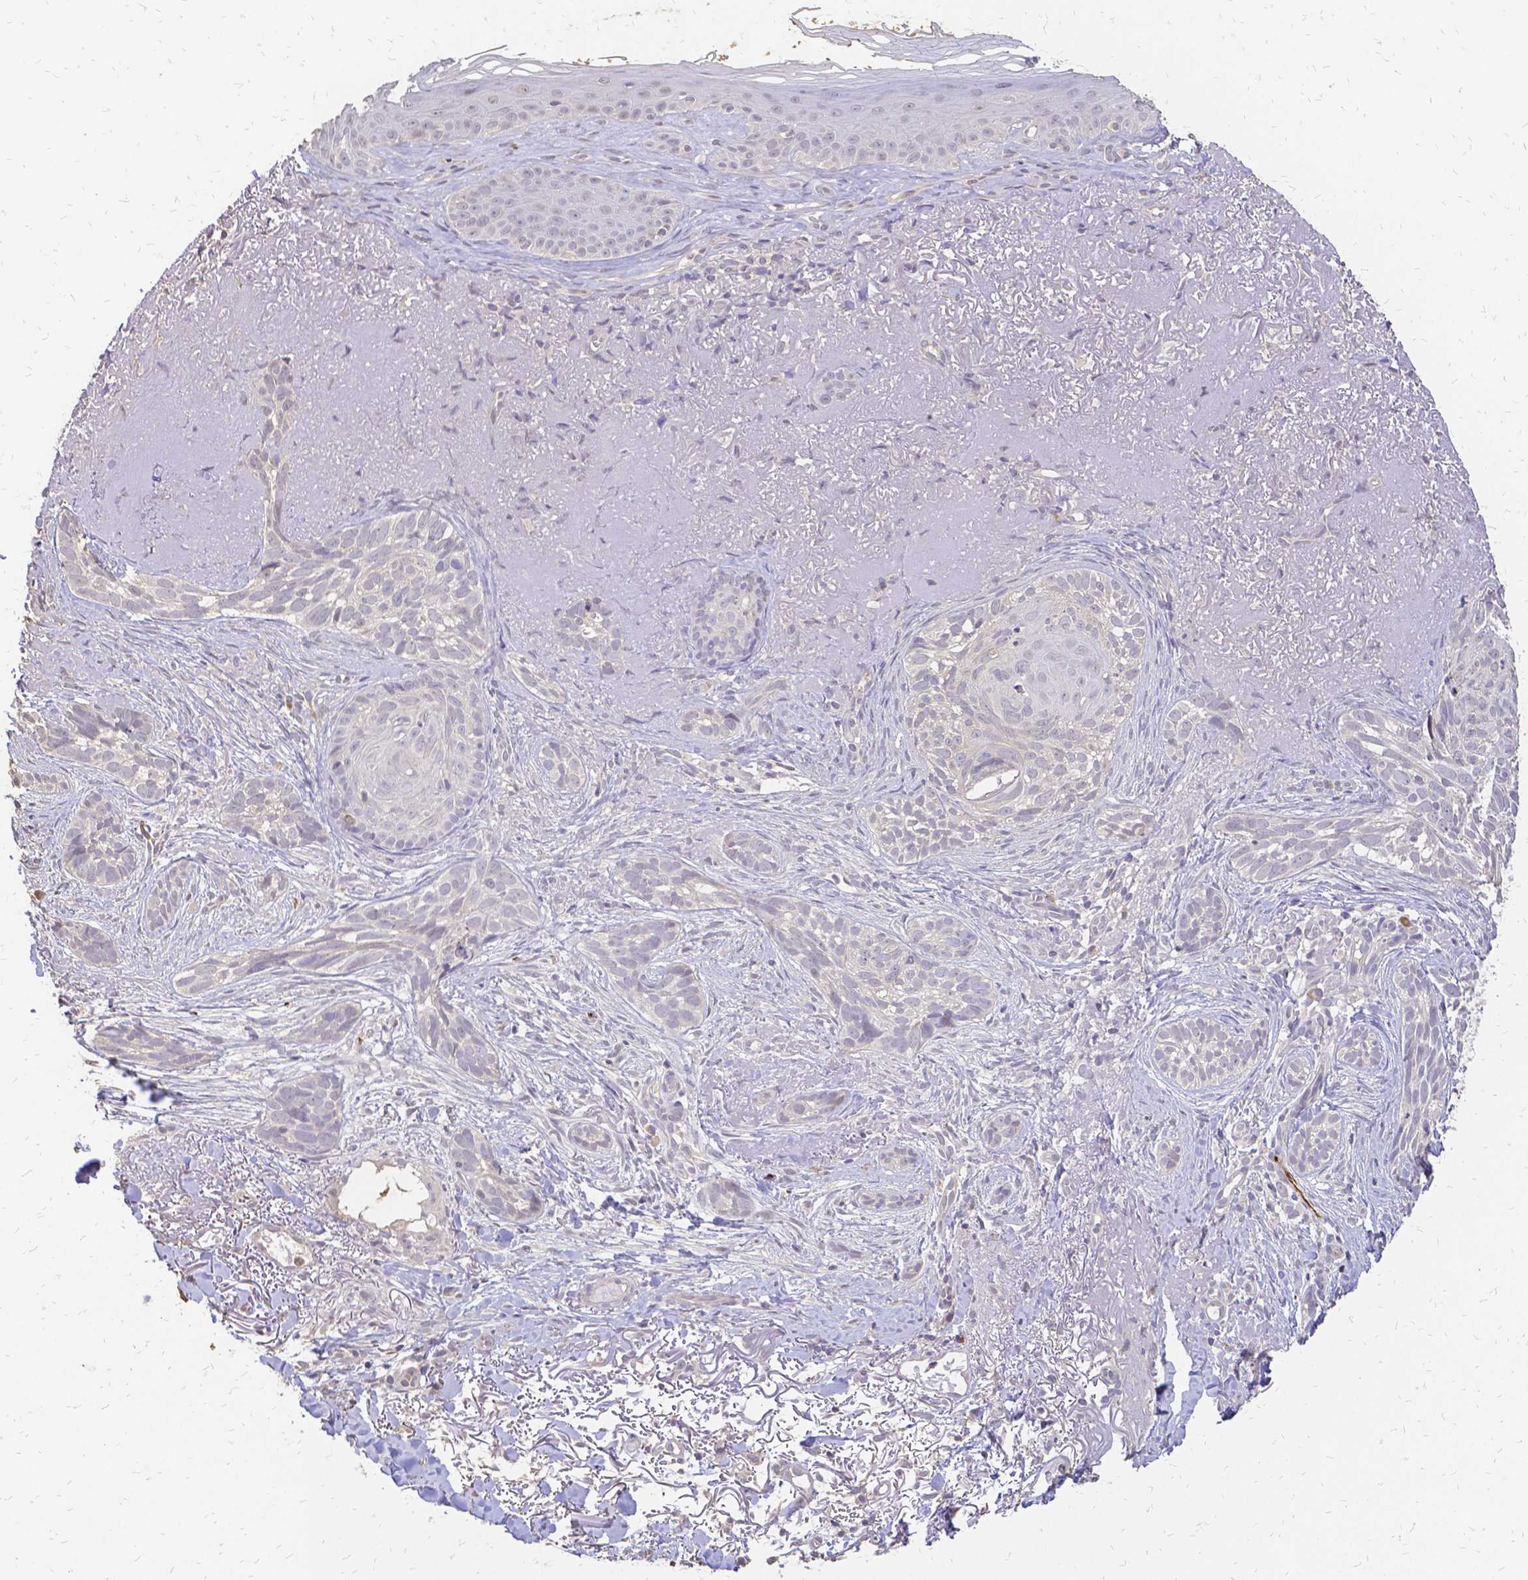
{"staining": {"intensity": "negative", "quantity": "none", "location": "none"}, "tissue": "skin cancer", "cell_type": "Tumor cells", "image_type": "cancer", "snomed": [{"axis": "morphology", "description": "Basal cell carcinoma"}, {"axis": "morphology", "description": "BCC, high aggressive"}, {"axis": "topography", "description": "Skin"}], "caption": "High magnification brightfield microscopy of bcc,  high aggressive (skin) stained with DAB (3,3'-diaminobenzidine) (brown) and counterstained with hematoxylin (blue): tumor cells show no significant positivity.", "gene": "CIB1", "patient": {"sex": "female", "age": 86}}